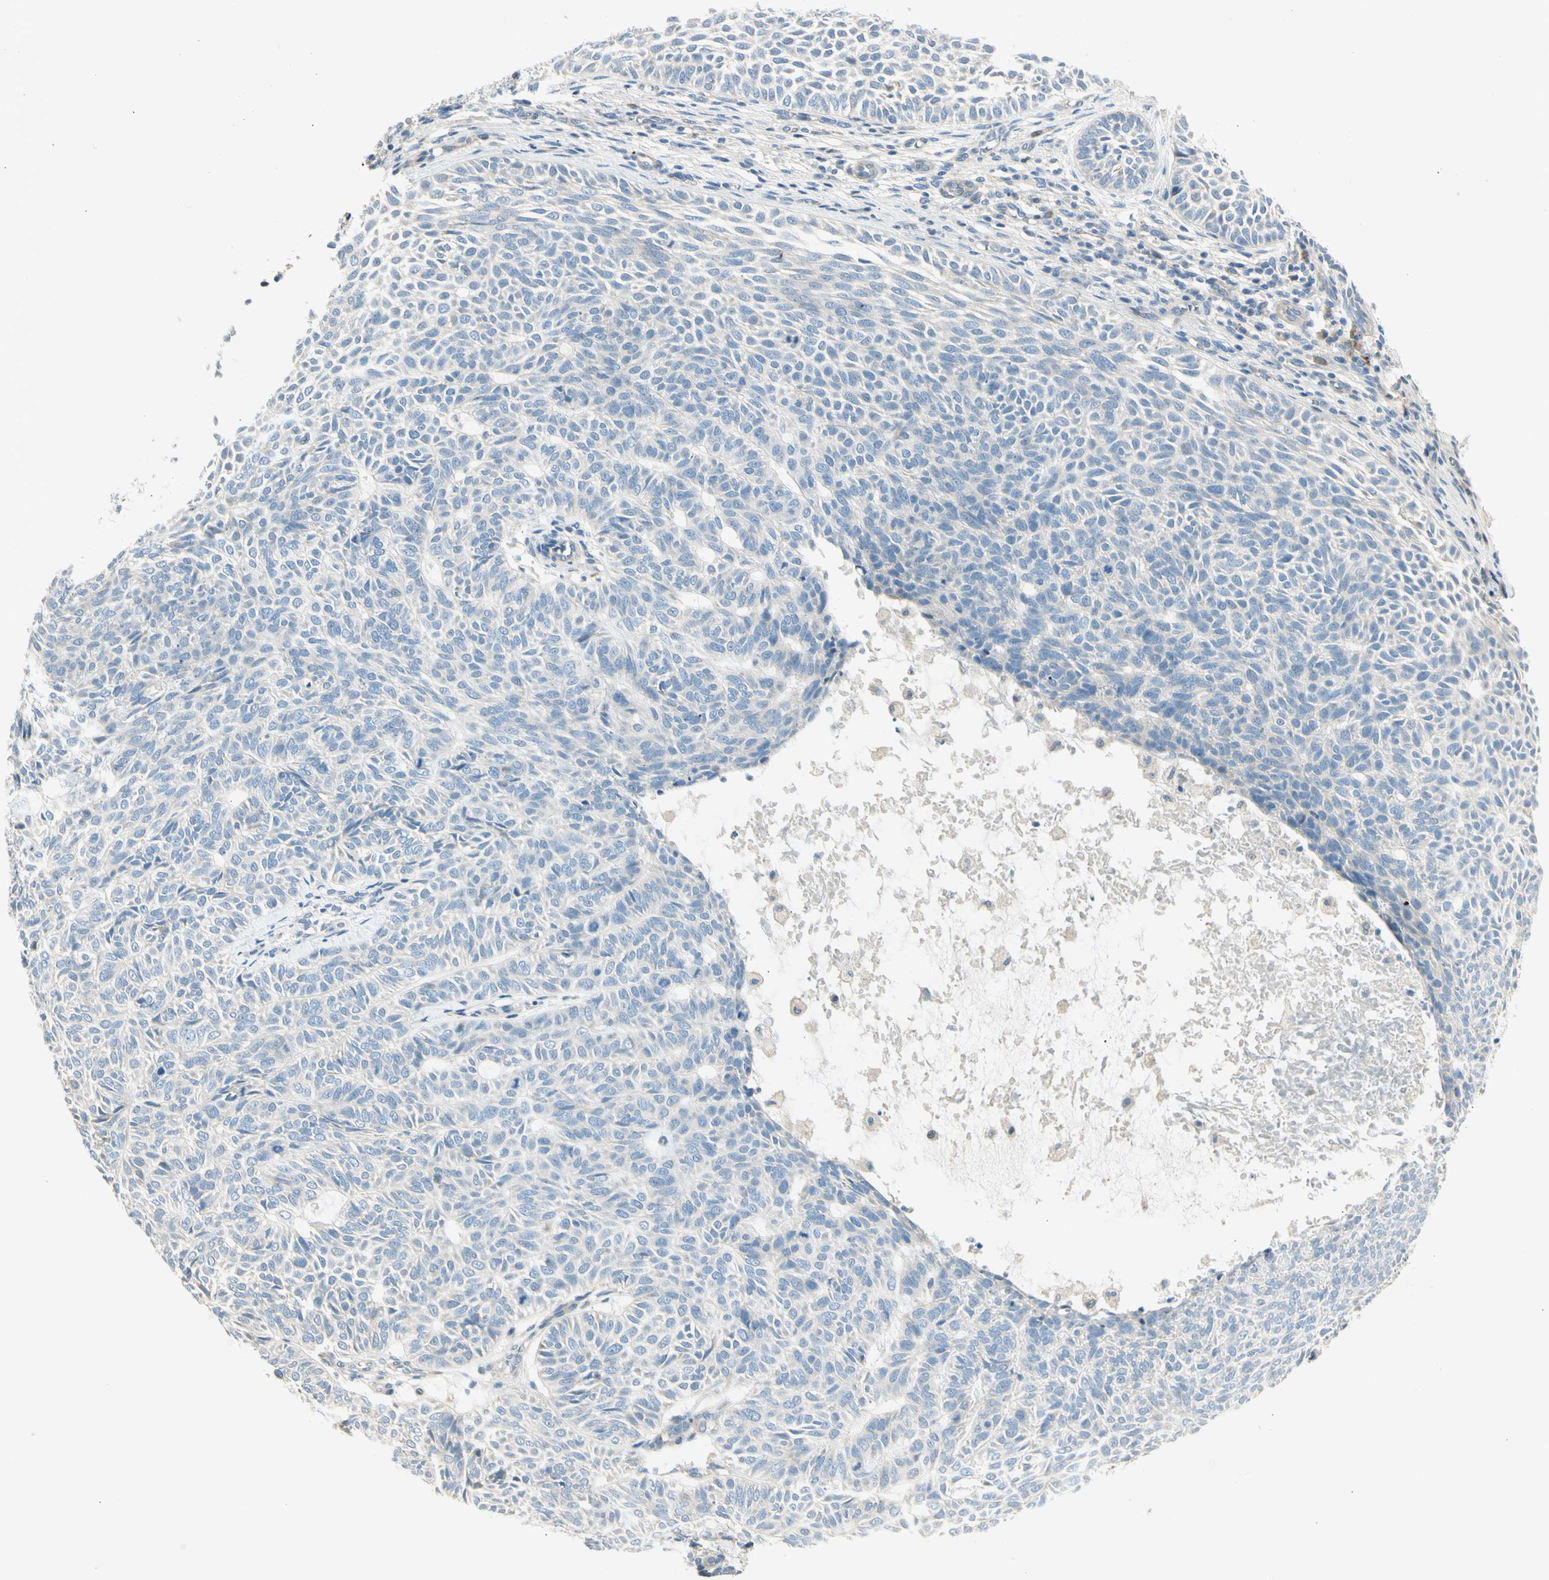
{"staining": {"intensity": "negative", "quantity": "none", "location": "none"}, "tissue": "skin cancer", "cell_type": "Tumor cells", "image_type": "cancer", "snomed": [{"axis": "morphology", "description": "Basal cell carcinoma"}, {"axis": "topography", "description": "Skin"}], "caption": "Image shows no protein staining in tumor cells of skin cancer (basal cell carcinoma) tissue.", "gene": "ADGRA3", "patient": {"sex": "male", "age": 87}}